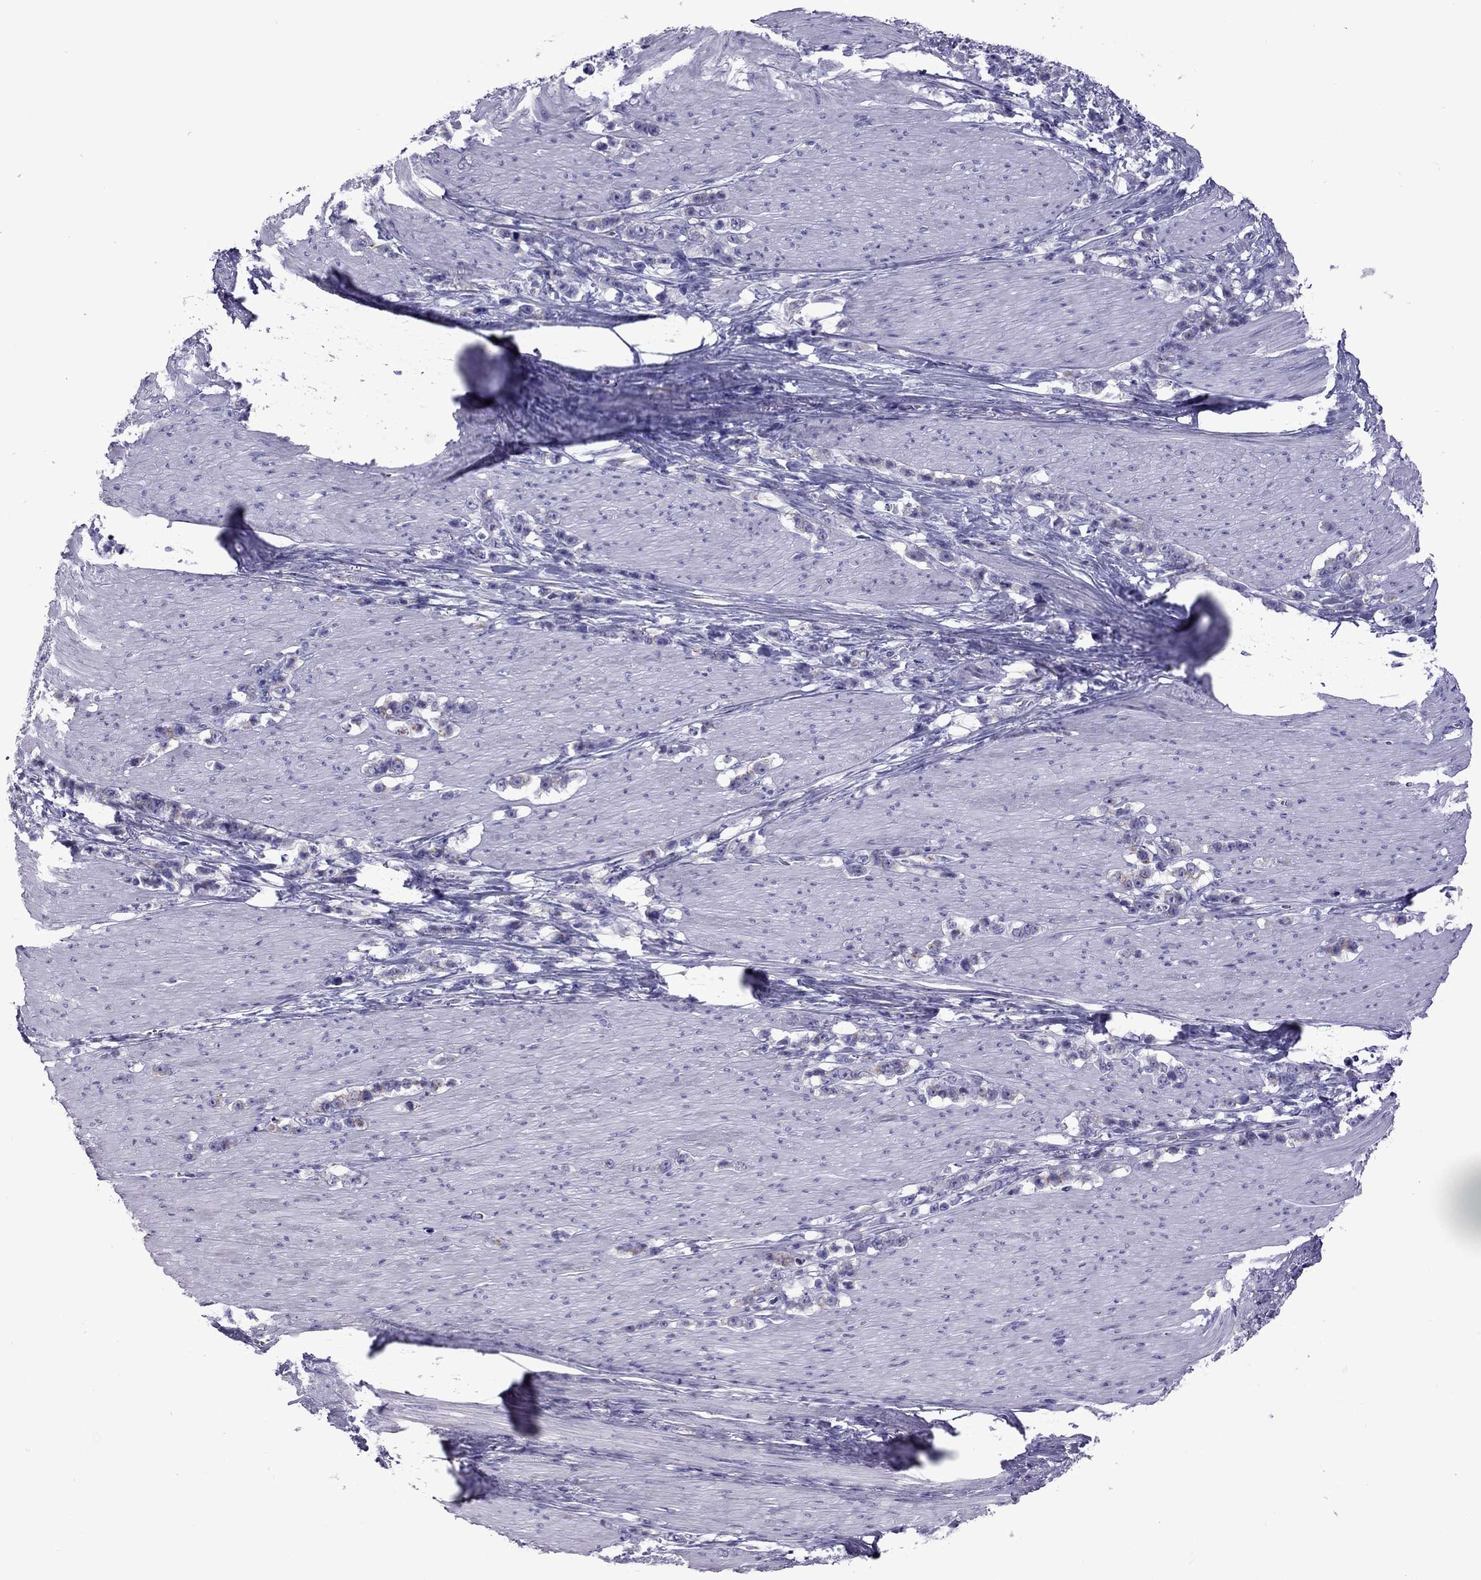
{"staining": {"intensity": "negative", "quantity": "none", "location": "none"}, "tissue": "stomach cancer", "cell_type": "Tumor cells", "image_type": "cancer", "snomed": [{"axis": "morphology", "description": "Adenocarcinoma, NOS"}, {"axis": "topography", "description": "Stomach, lower"}], "caption": "The image demonstrates no staining of tumor cells in stomach cancer.", "gene": "MYL11", "patient": {"sex": "male", "age": 88}}